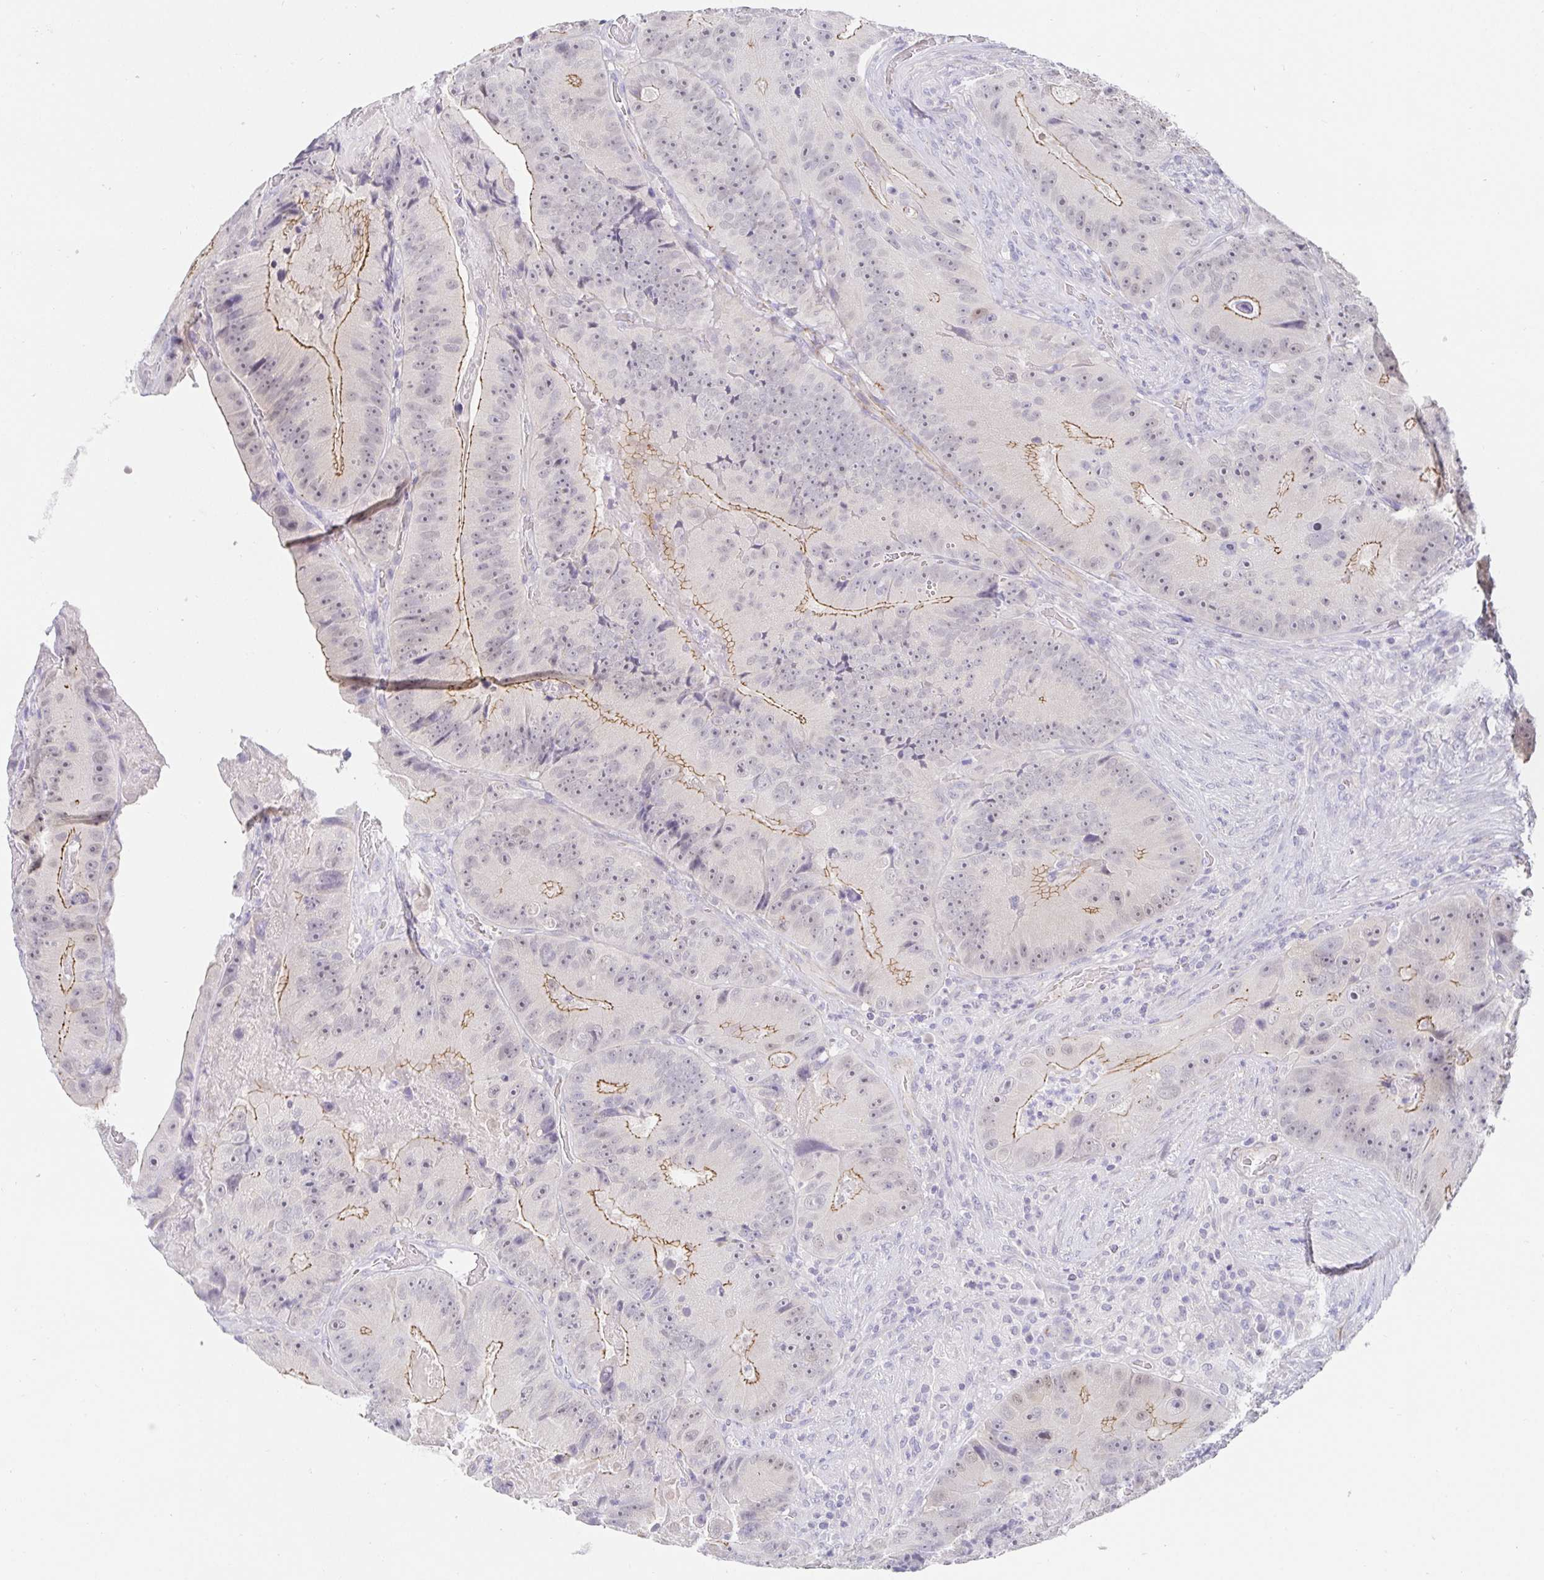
{"staining": {"intensity": "moderate", "quantity": "25%-75%", "location": "cytoplasmic/membranous"}, "tissue": "colorectal cancer", "cell_type": "Tumor cells", "image_type": "cancer", "snomed": [{"axis": "morphology", "description": "Adenocarcinoma, NOS"}, {"axis": "topography", "description": "Colon"}], "caption": "This is a micrograph of immunohistochemistry staining of colorectal cancer (adenocarcinoma), which shows moderate expression in the cytoplasmic/membranous of tumor cells.", "gene": "PDX1", "patient": {"sex": "female", "age": 86}}